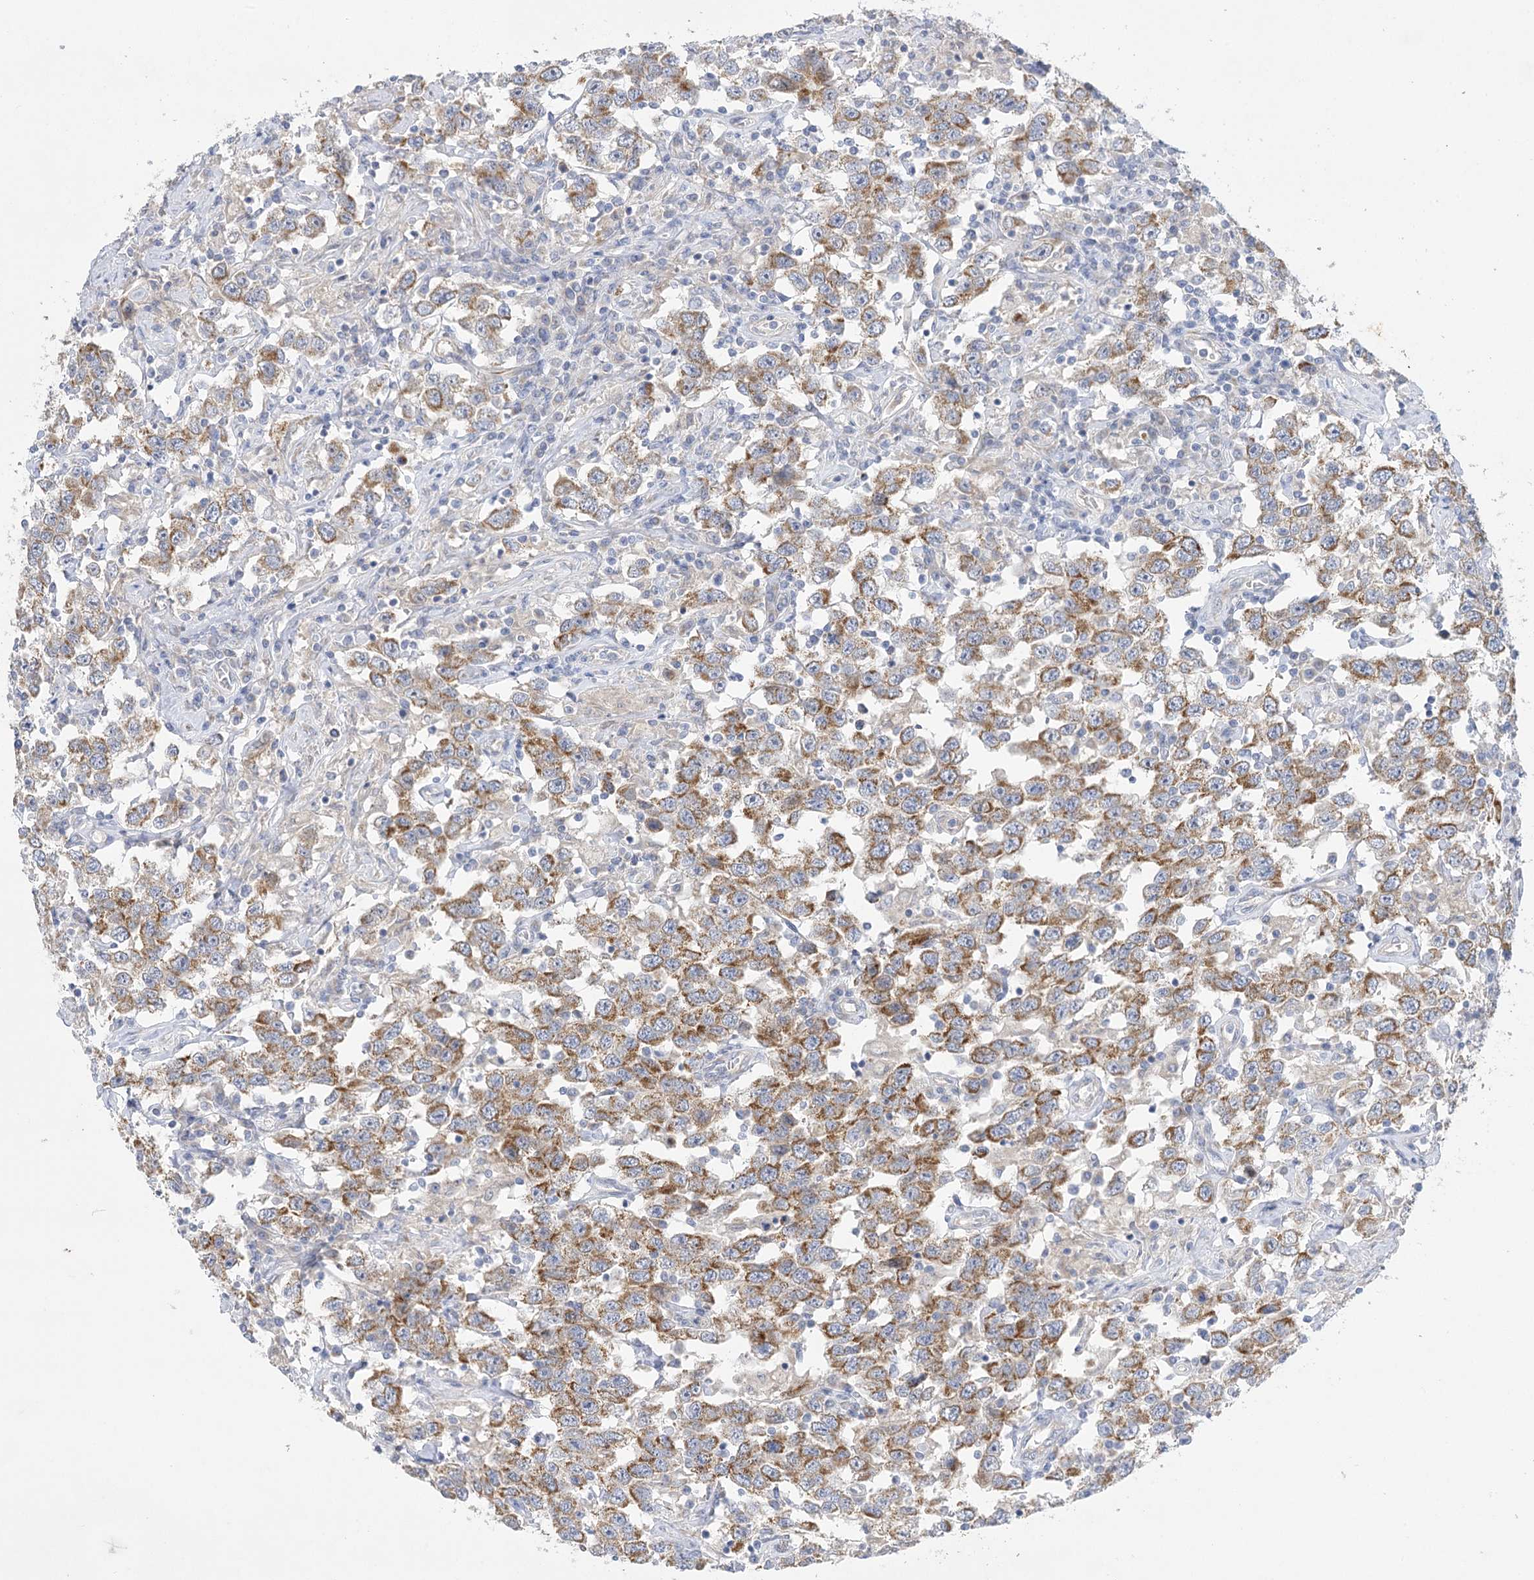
{"staining": {"intensity": "moderate", "quantity": ">75%", "location": "cytoplasmic/membranous"}, "tissue": "testis cancer", "cell_type": "Tumor cells", "image_type": "cancer", "snomed": [{"axis": "morphology", "description": "Seminoma, NOS"}, {"axis": "topography", "description": "Testis"}], "caption": "Protein expression analysis of human testis cancer reveals moderate cytoplasmic/membranous positivity in approximately >75% of tumor cells.", "gene": "DHTKD1", "patient": {"sex": "male", "age": 41}}